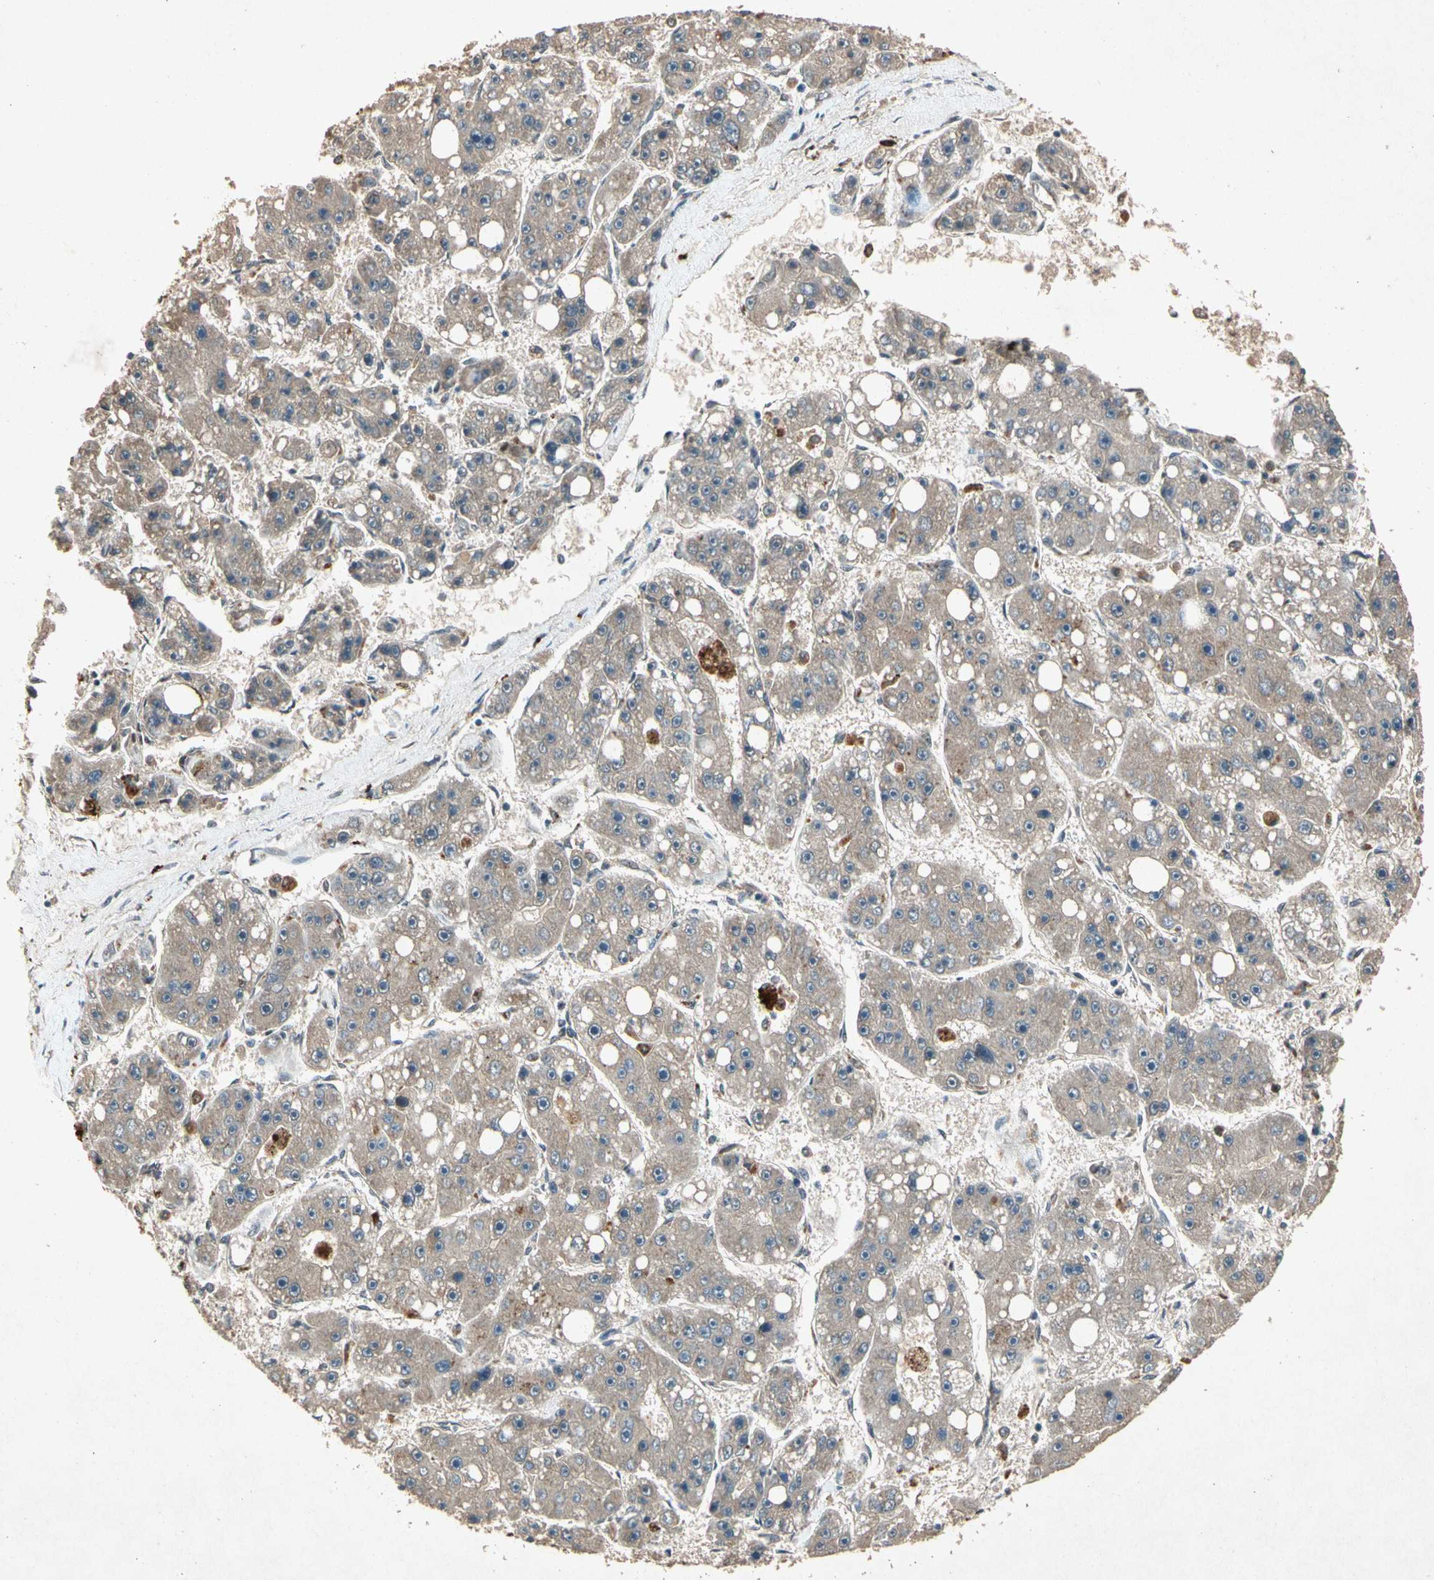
{"staining": {"intensity": "weak", "quantity": "25%-75%", "location": "cytoplasmic/membranous"}, "tissue": "liver cancer", "cell_type": "Tumor cells", "image_type": "cancer", "snomed": [{"axis": "morphology", "description": "Carcinoma, Hepatocellular, NOS"}, {"axis": "topography", "description": "Liver"}], "caption": "IHC micrograph of human hepatocellular carcinoma (liver) stained for a protein (brown), which shows low levels of weak cytoplasmic/membranous positivity in about 25%-75% of tumor cells.", "gene": "PML", "patient": {"sex": "female", "age": 61}}